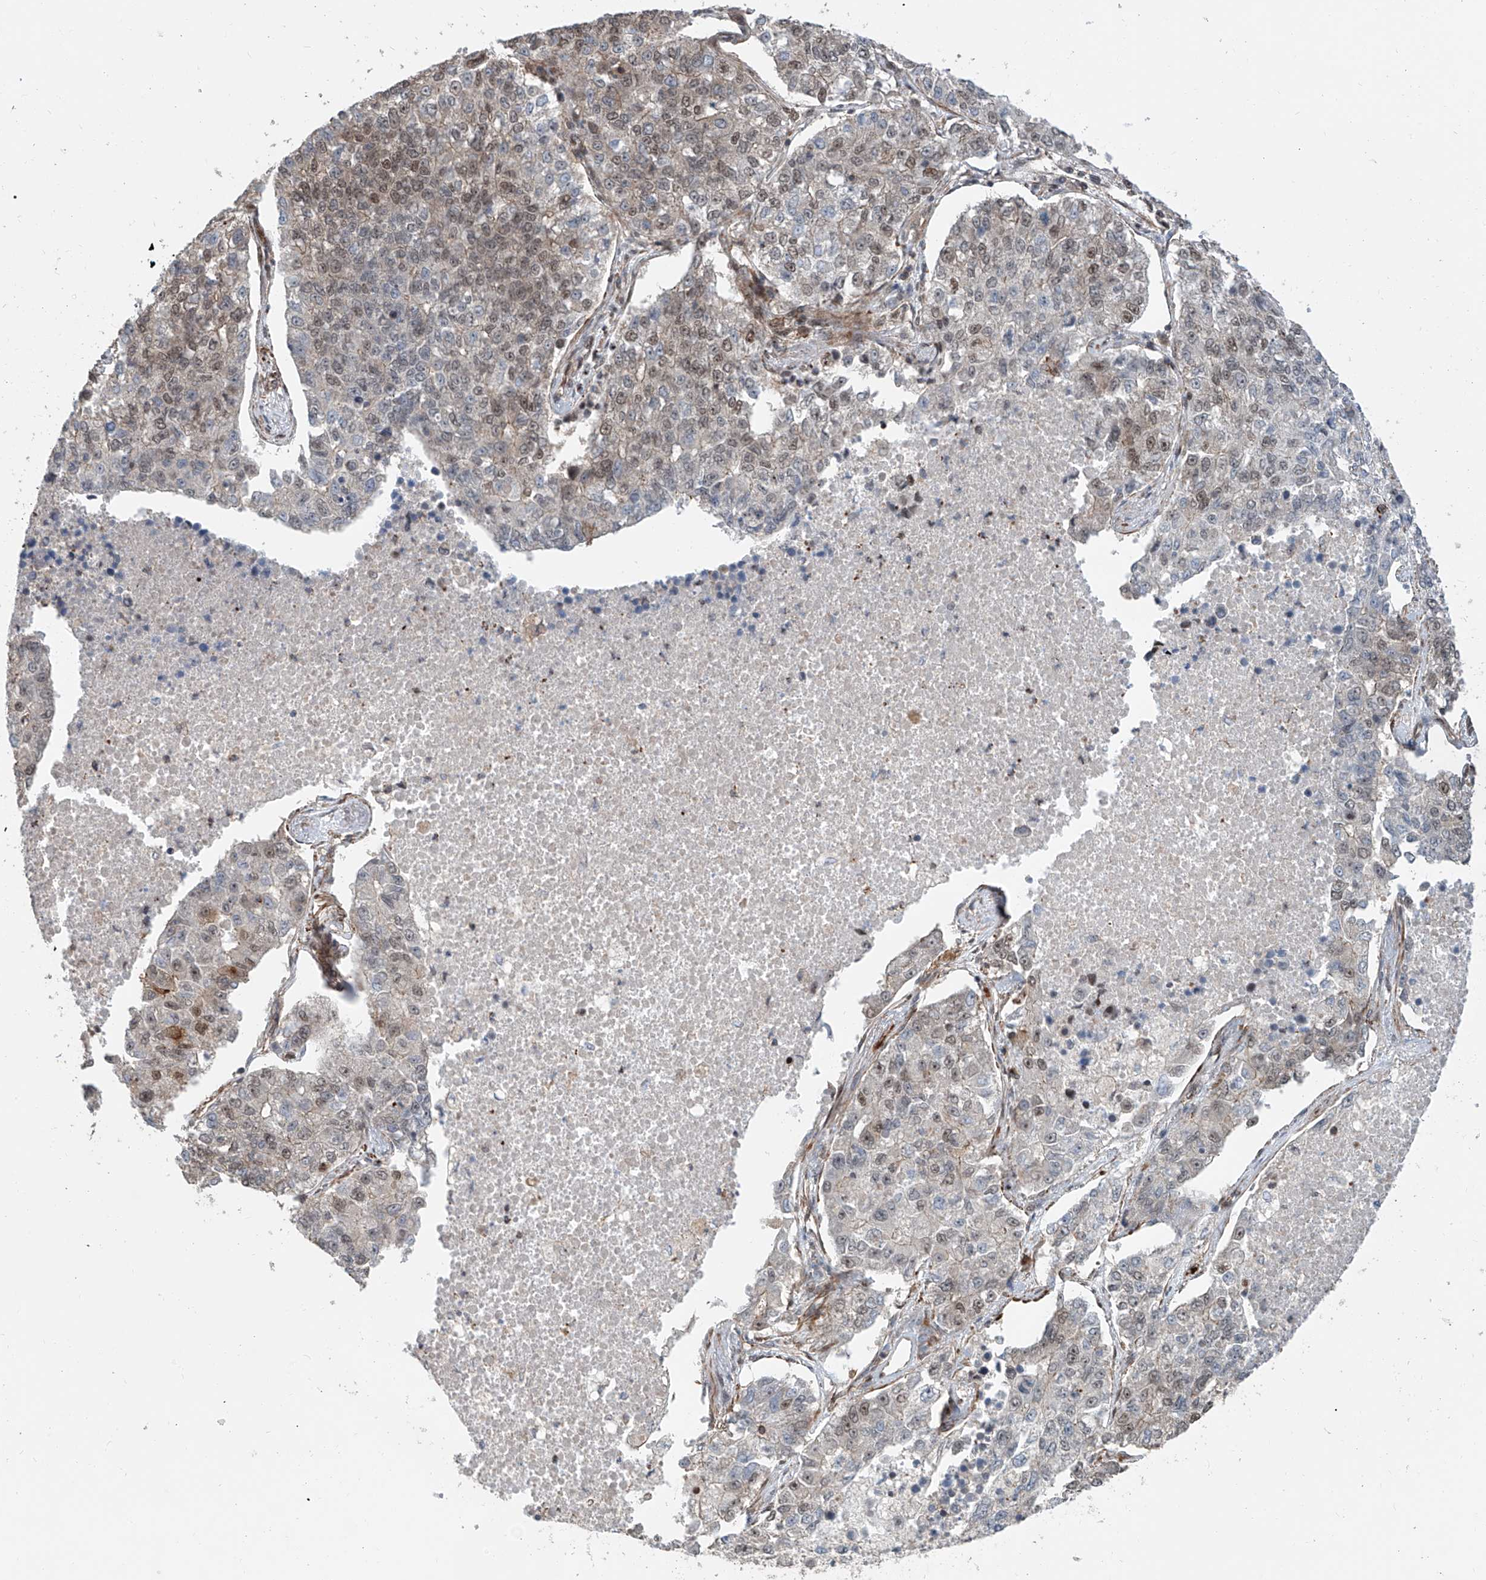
{"staining": {"intensity": "weak", "quantity": "25%-75%", "location": "nuclear"}, "tissue": "lung cancer", "cell_type": "Tumor cells", "image_type": "cancer", "snomed": [{"axis": "morphology", "description": "Adenocarcinoma, NOS"}, {"axis": "topography", "description": "Lung"}], "caption": "About 25%-75% of tumor cells in human adenocarcinoma (lung) demonstrate weak nuclear protein staining as visualized by brown immunohistochemical staining.", "gene": "SDE2", "patient": {"sex": "male", "age": 49}}